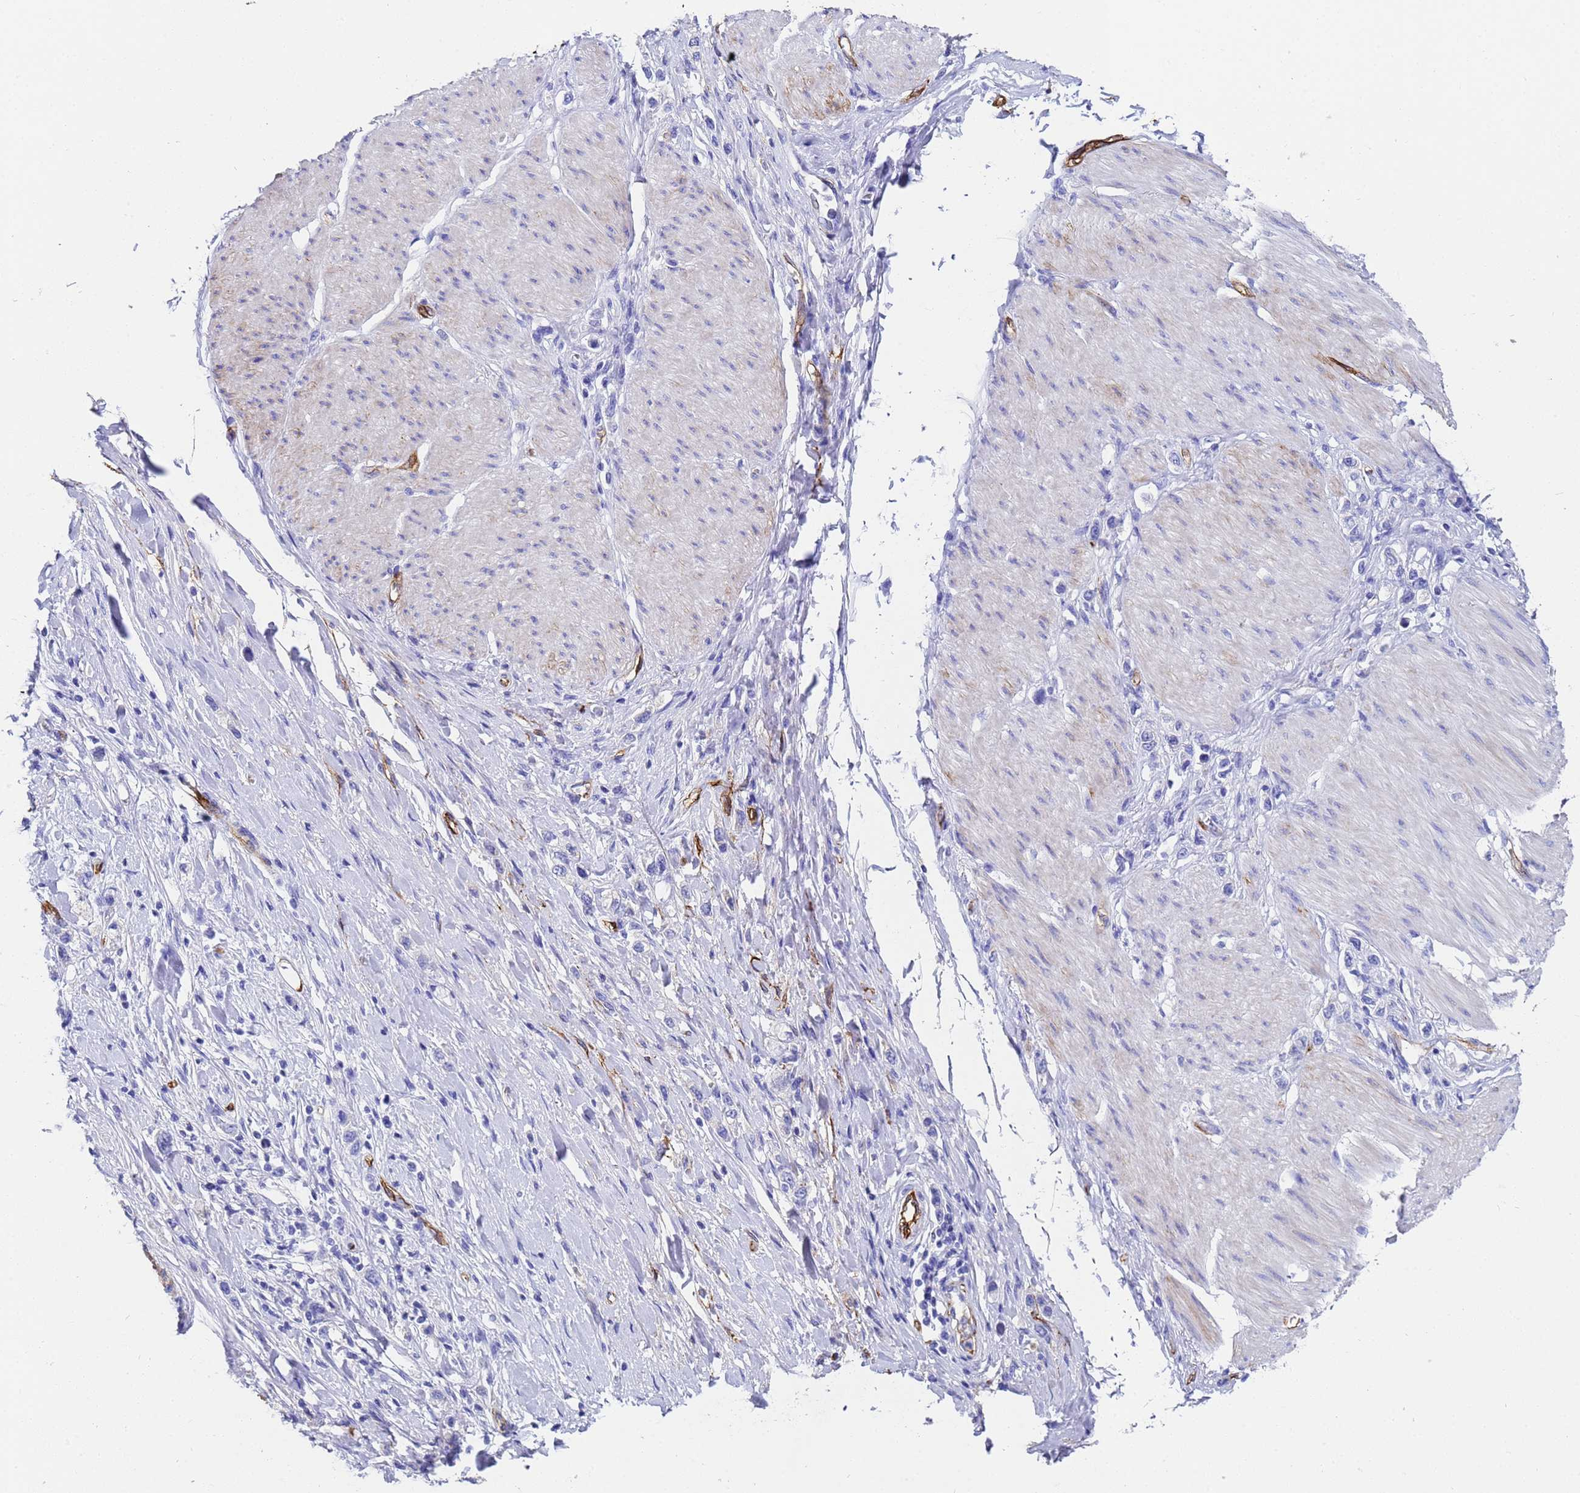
{"staining": {"intensity": "negative", "quantity": "none", "location": "none"}, "tissue": "stomach cancer", "cell_type": "Tumor cells", "image_type": "cancer", "snomed": [{"axis": "morphology", "description": "Adenocarcinoma, NOS"}, {"axis": "topography", "description": "Stomach"}], "caption": "Immunohistochemistry image of neoplastic tissue: human stomach cancer (adenocarcinoma) stained with DAB (3,3'-diaminobenzidine) reveals no significant protein positivity in tumor cells.", "gene": "ADIPOQ", "patient": {"sex": "female", "age": 65}}